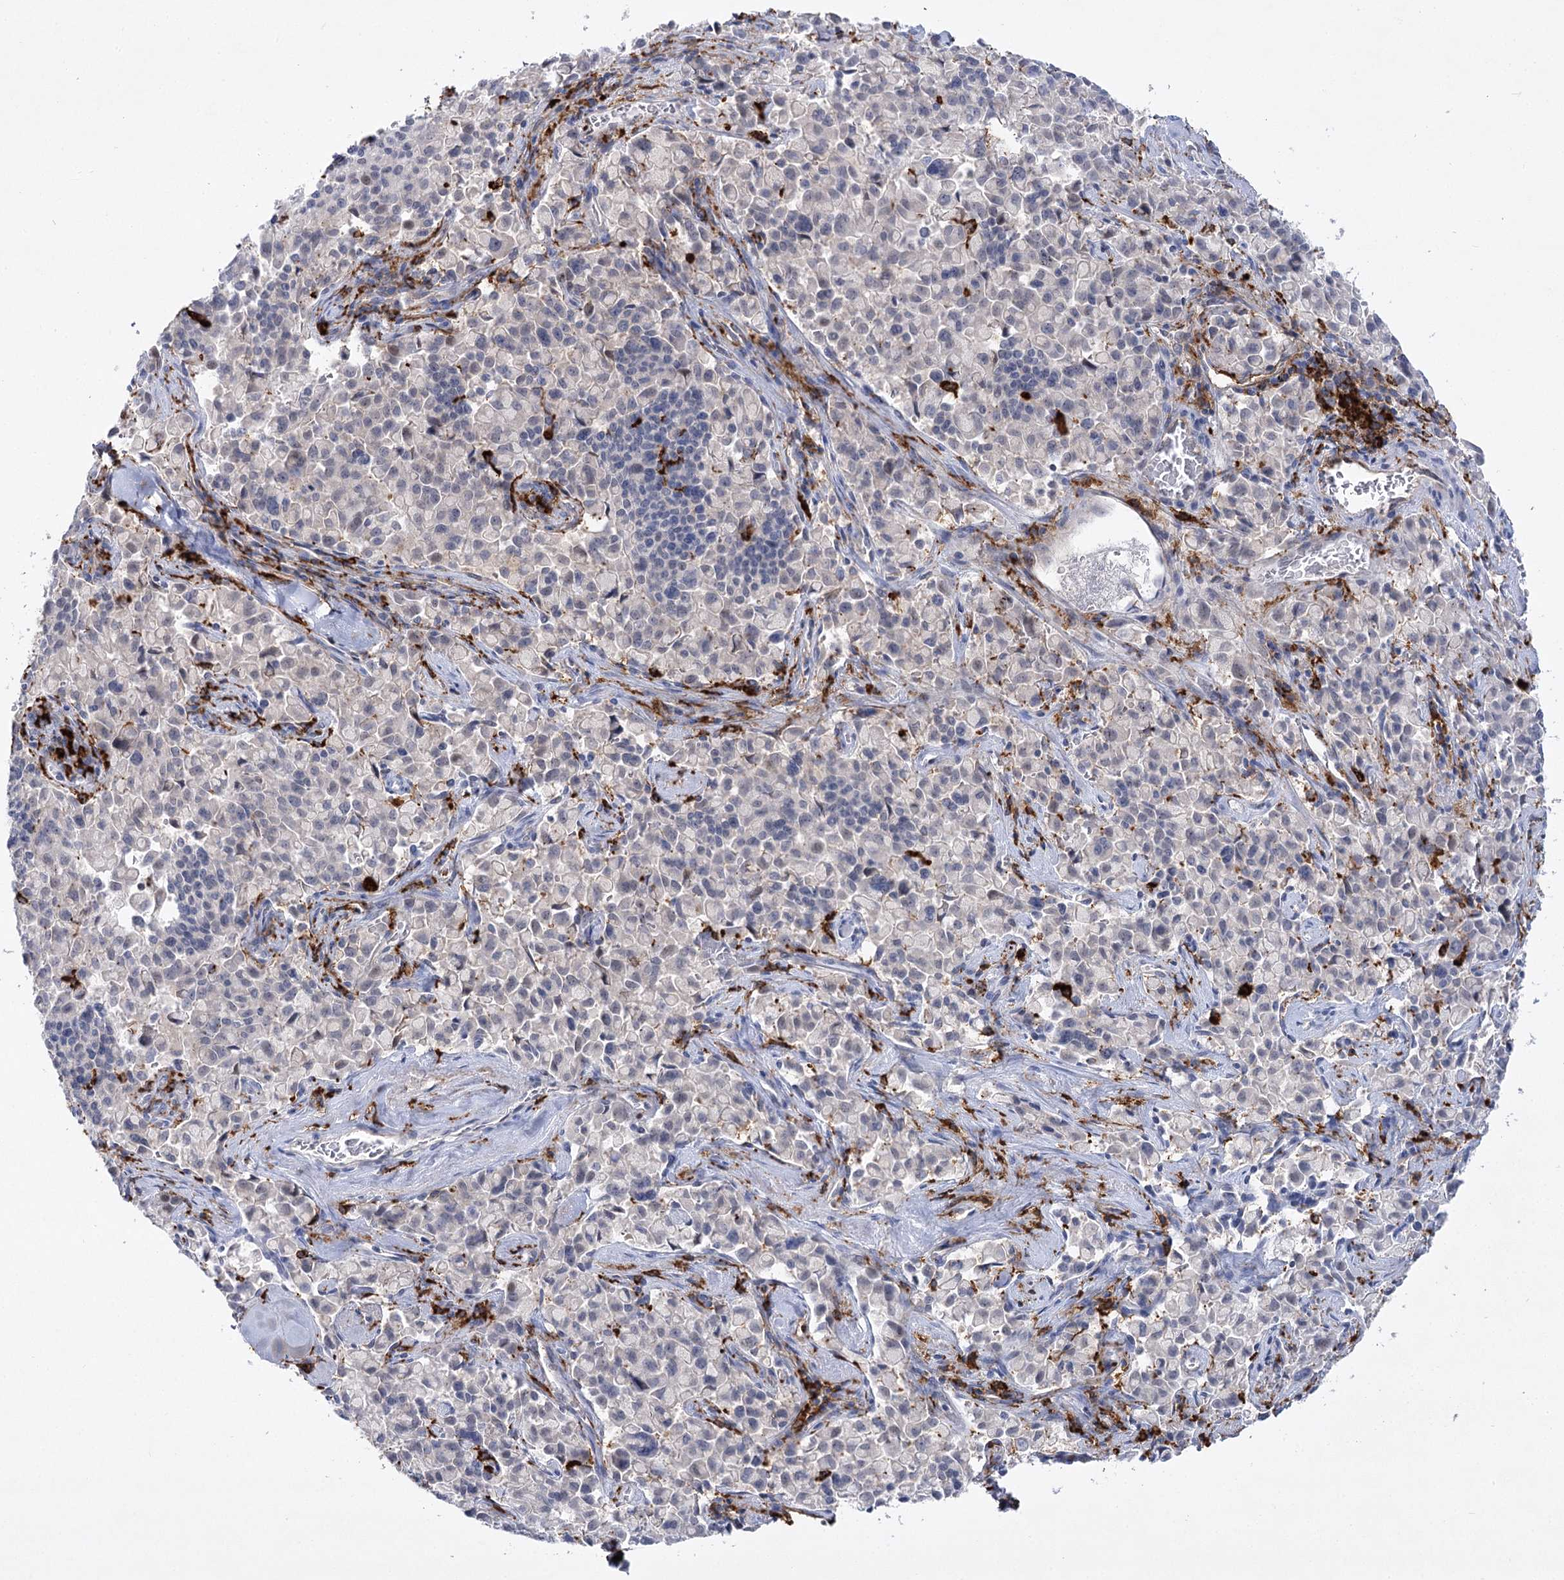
{"staining": {"intensity": "negative", "quantity": "none", "location": "none"}, "tissue": "pancreatic cancer", "cell_type": "Tumor cells", "image_type": "cancer", "snomed": [{"axis": "morphology", "description": "Adenocarcinoma, NOS"}, {"axis": "topography", "description": "Pancreas"}], "caption": "This micrograph is of adenocarcinoma (pancreatic) stained with immunohistochemistry (IHC) to label a protein in brown with the nuclei are counter-stained blue. There is no expression in tumor cells.", "gene": "PIWIL4", "patient": {"sex": "male", "age": 65}}